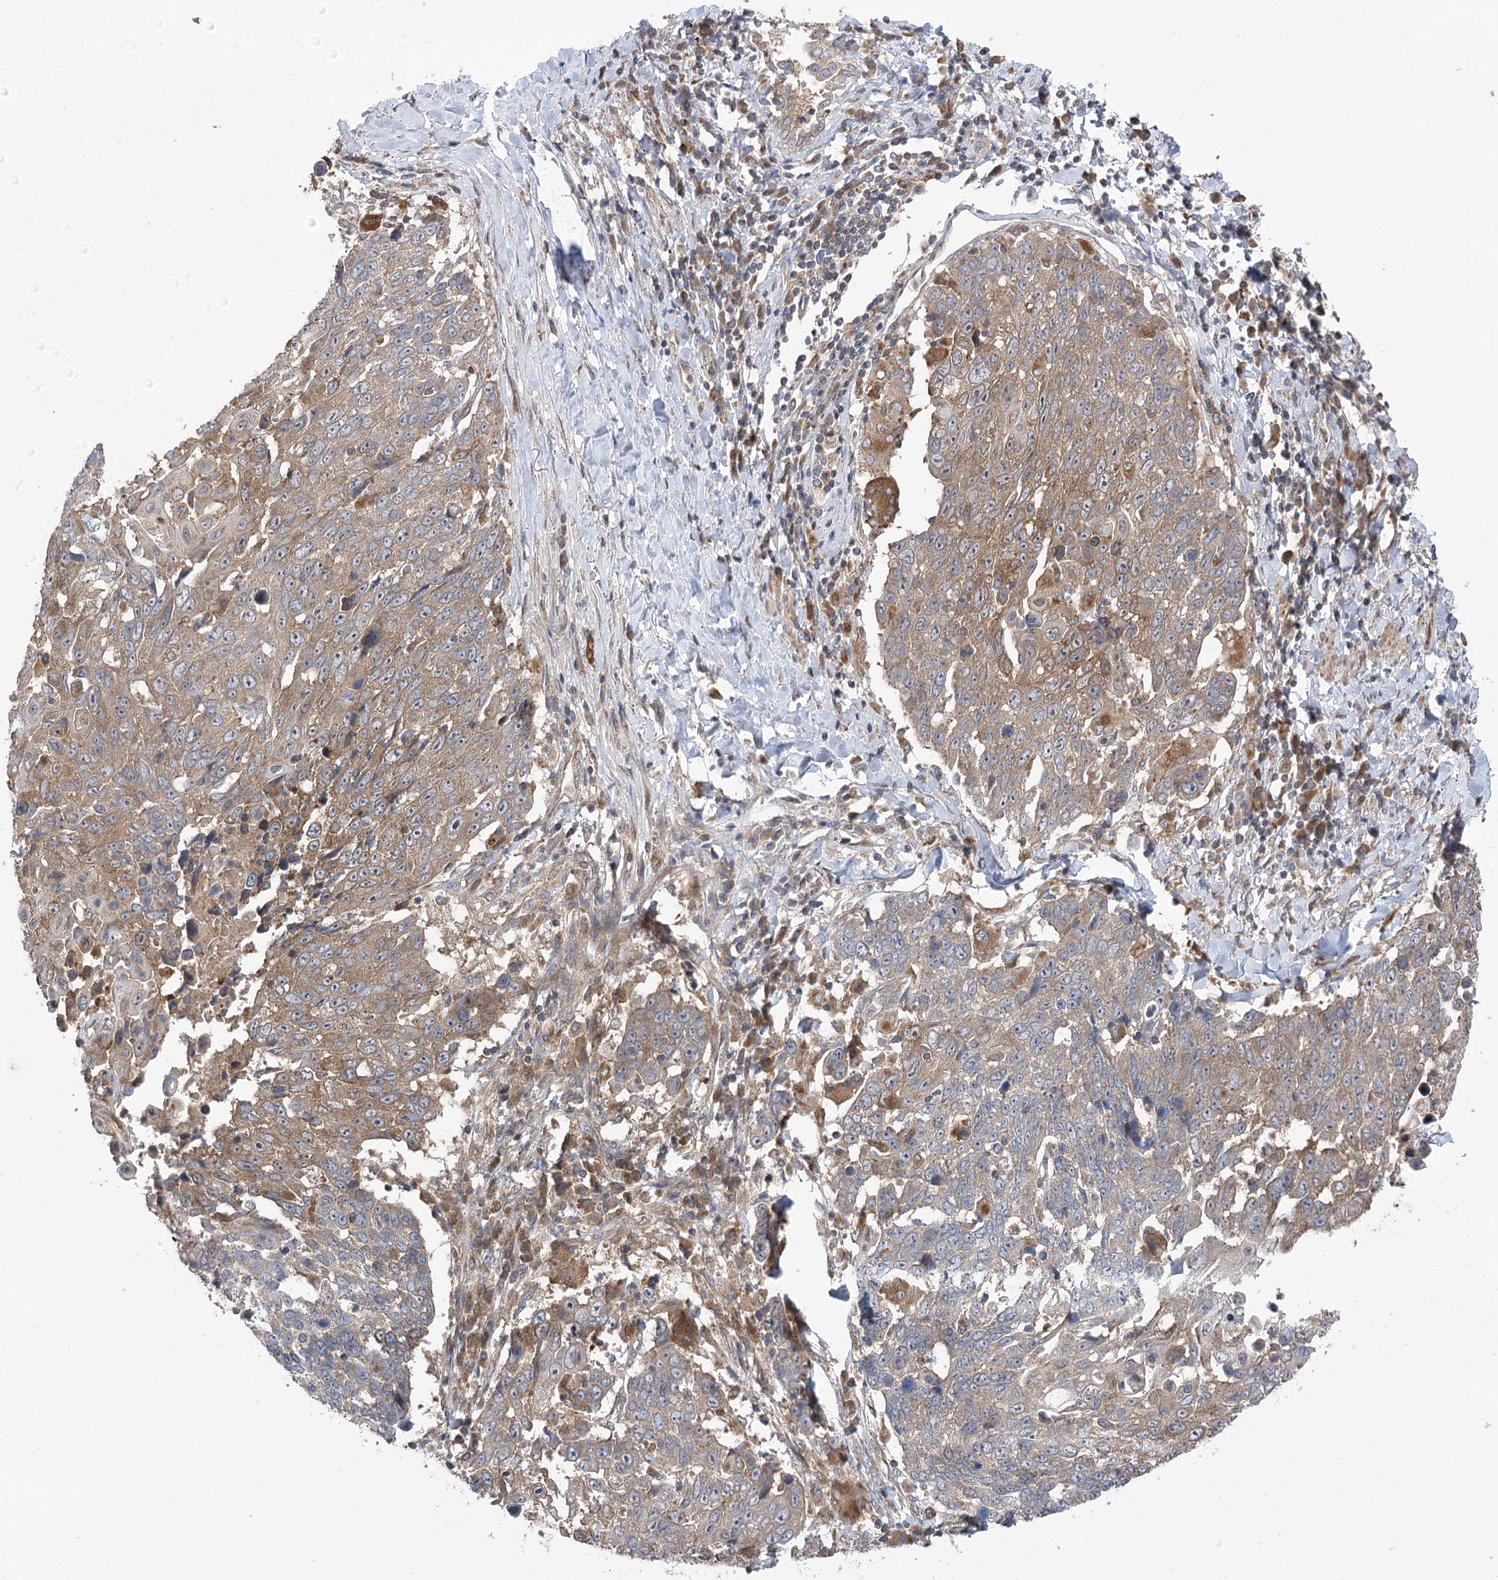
{"staining": {"intensity": "moderate", "quantity": ">75%", "location": "cytoplasmic/membranous"}, "tissue": "lung cancer", "cell_type": "Tumor cells", "image_type": "cancer", "snomed": [{"axis": "morphology", "description": "Squamous cell carcinoma, NOS"}, {"axis": "topography", "description": "Lung"}], "caption": "The immunohistochemical stain labels moderate cytoplasmic/membranous positivity in tumor cells of lung squamous cell carcinoma tissue.", "gene": "VPS37B", "patient": {"sex": "male", "age": 66}}